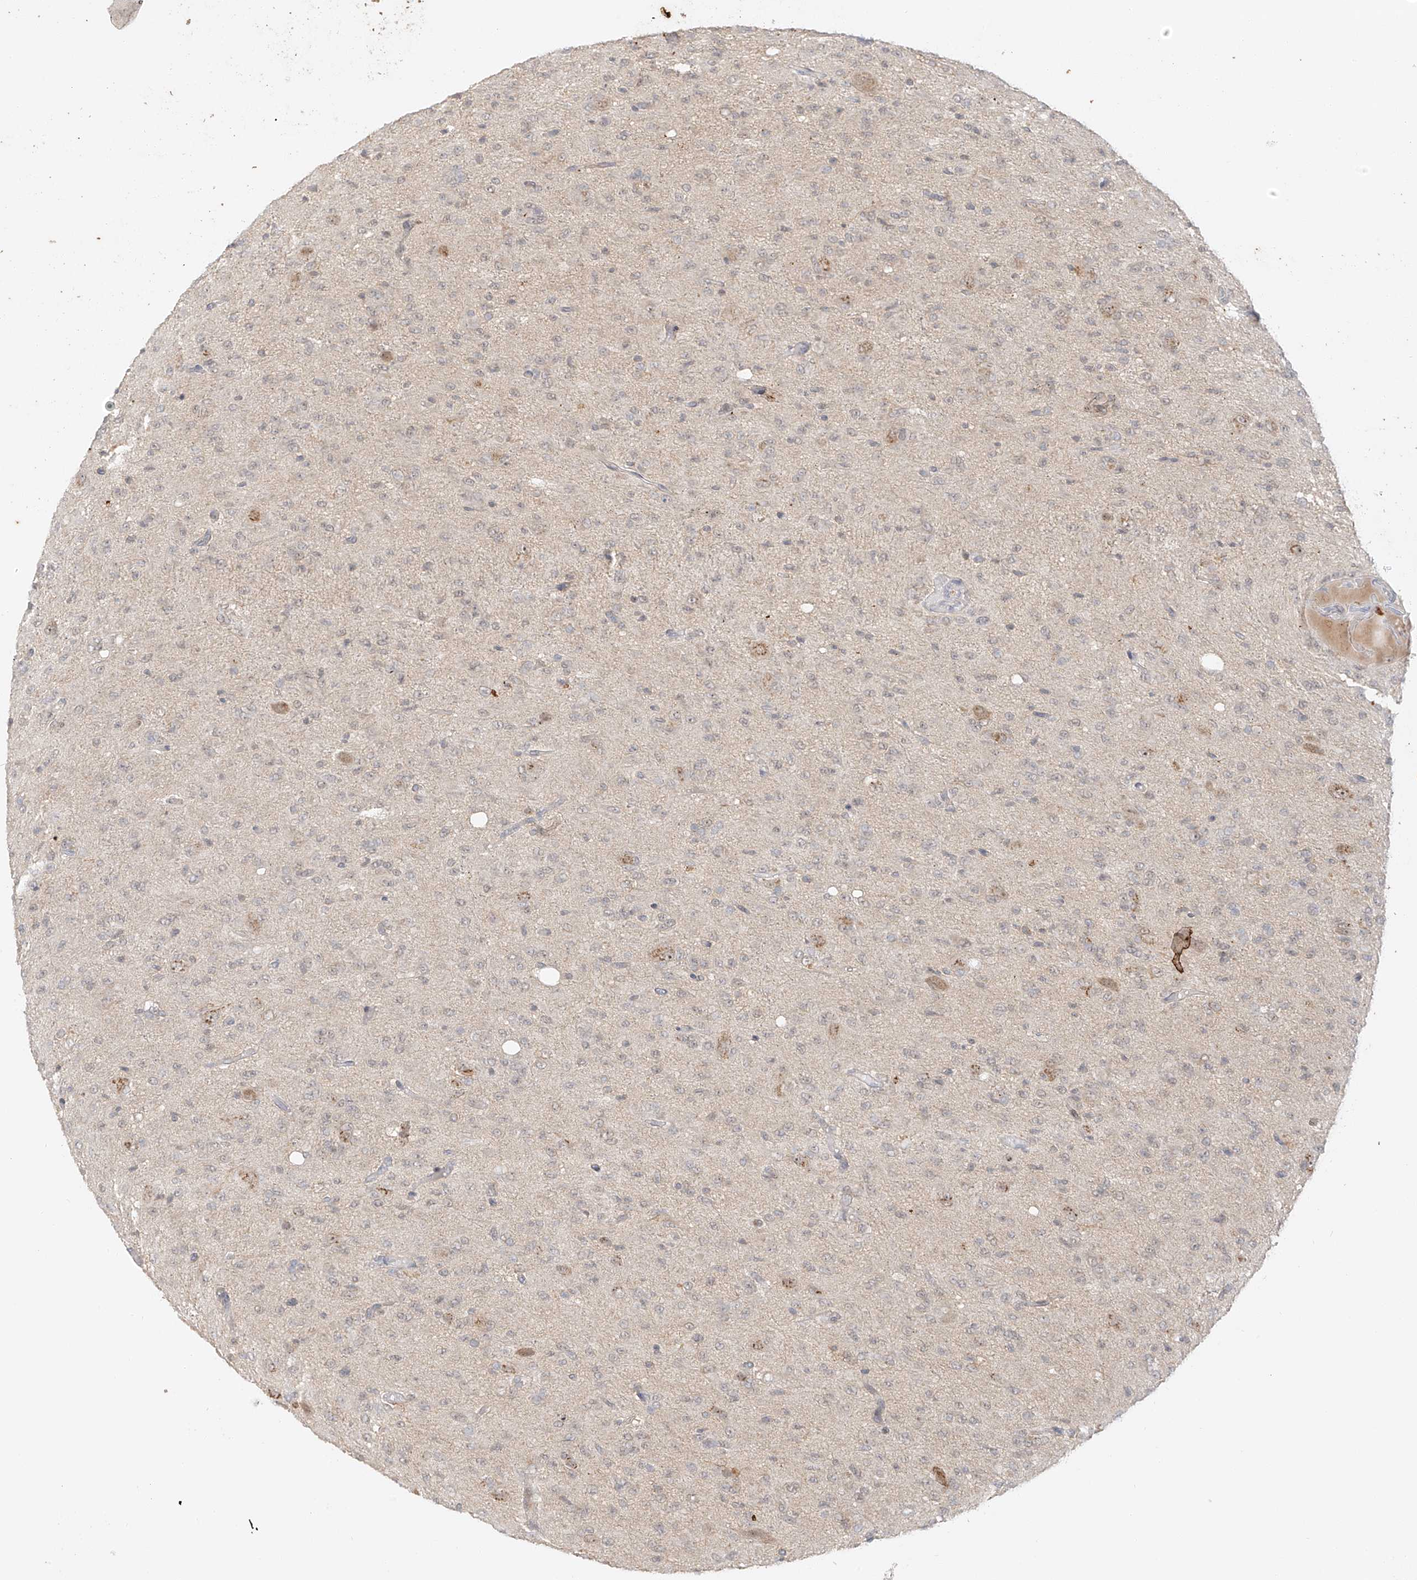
{"staining": {"intensity": "negative", "quantity": "none", "location": "none"}, "tissue": "glioma", "cell_type": "Tumor cells", "image_type": "cancer", "snomed": [{"axis": "morphology", "description": "Glioma, malignant, High grade"}, {"axis": "topography", "description": "Brain"}], "caption": "DAB (3,3'-diaminobenzidine) immunohistochemical staining of malignant glioma (high-grade) reveals no significant positivity in tumor cells.", "gene": "MIPEP", "patient": {"sex": "female", "age": 59}}